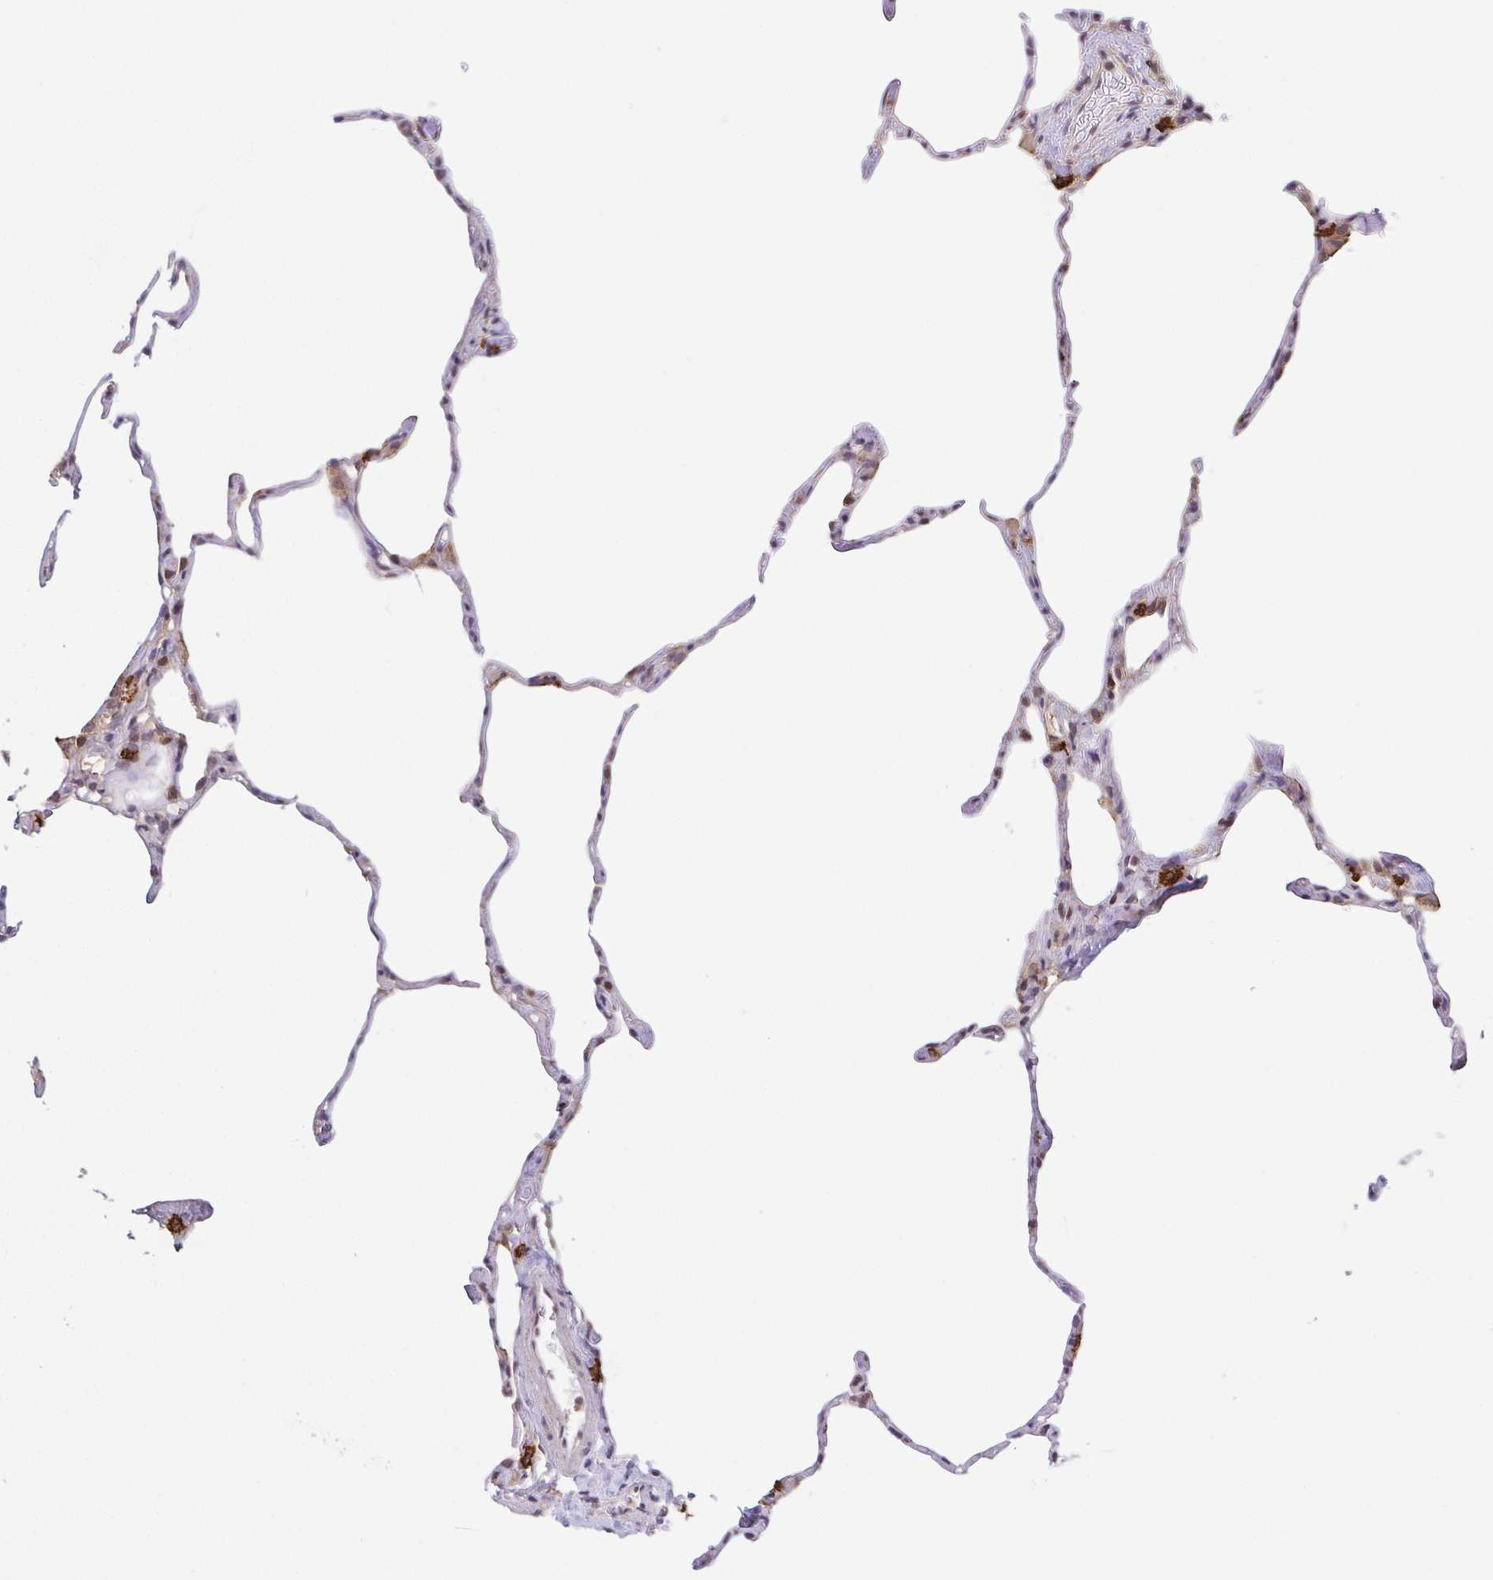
{"staining": {"intensity": "weak", "quantity": ">75%", "location": "cytoplasmic/membranous"}, "tissue": "lung", "cell_type": "Alveolar cells", "image_type": "normal", "snomed": [{"axis": "morphology", "description": "Normal tissue, NOS"}, {"axis": "topography", "description": "Lung"}], "caption": "This photomicrograph reveals IHC staining of unremarkable lung, with low weak cytoplasmic/membranous expression in approximately >75% of alveolar cells.", "gene": "PREPL", "patient": {"sex": "male", "age": 65}}